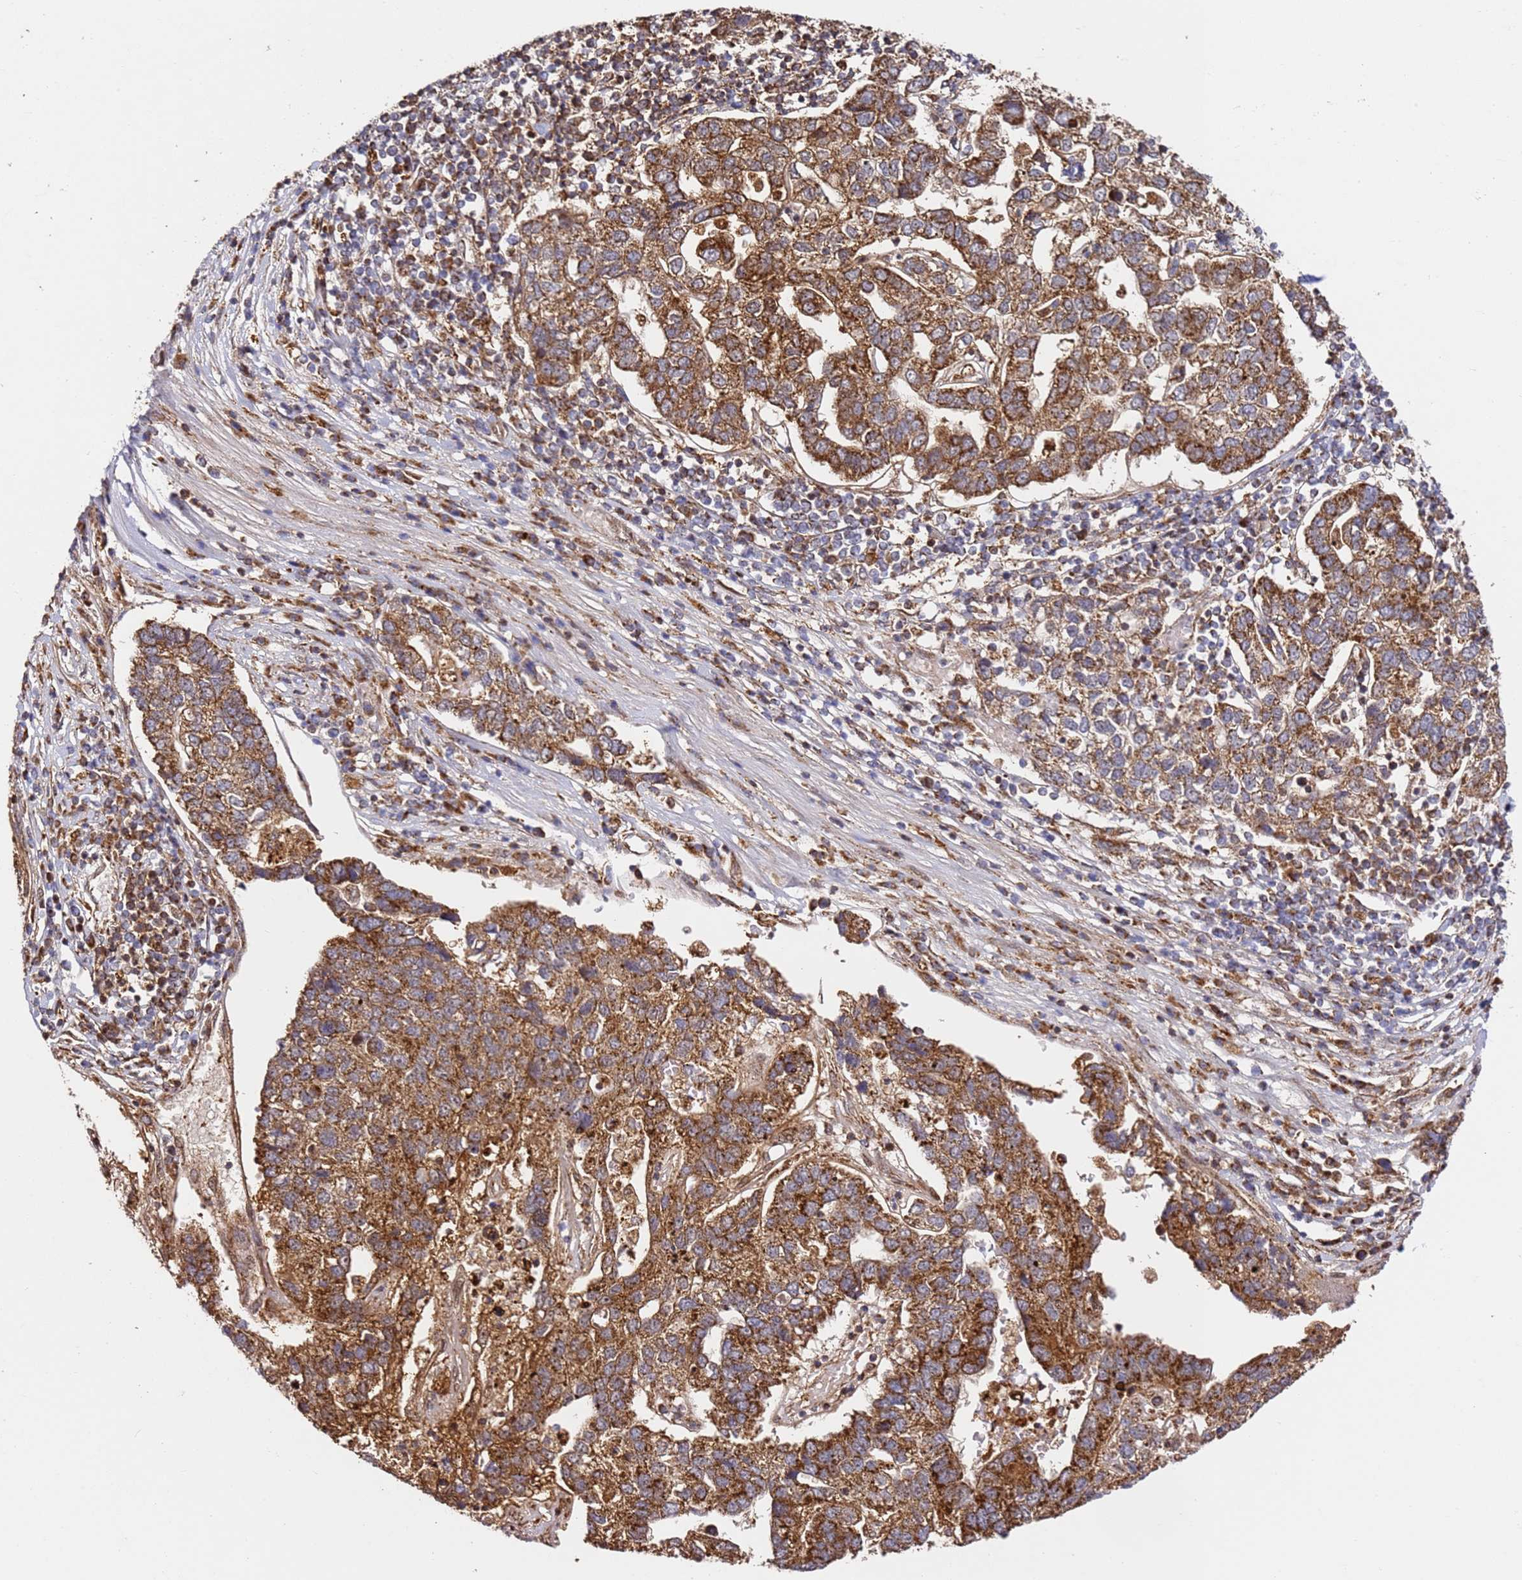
{"staining": {"intensity": "strong", "quantity": ">75%", "location": "cytoplasmic/membranous"}, "tissue": "pancreatic cancer", "cell_type": "Tumor cells", "image_type": "cancer", "snomed": [{"axis": "morphology", "description": "Adenocarcinoma, NOS"}, {"axis": "topography", "description": "Pancreas"}], "caption": "A photomicrograph showing strong cytoplasmic/membranous positivity in about >75% of tumor cells in adenocarcinoma (pancreatic), as visualized by brown immunohistochemical staining.", "gene": "SMOX", "patient": {"sex": "female", "age": 61}}